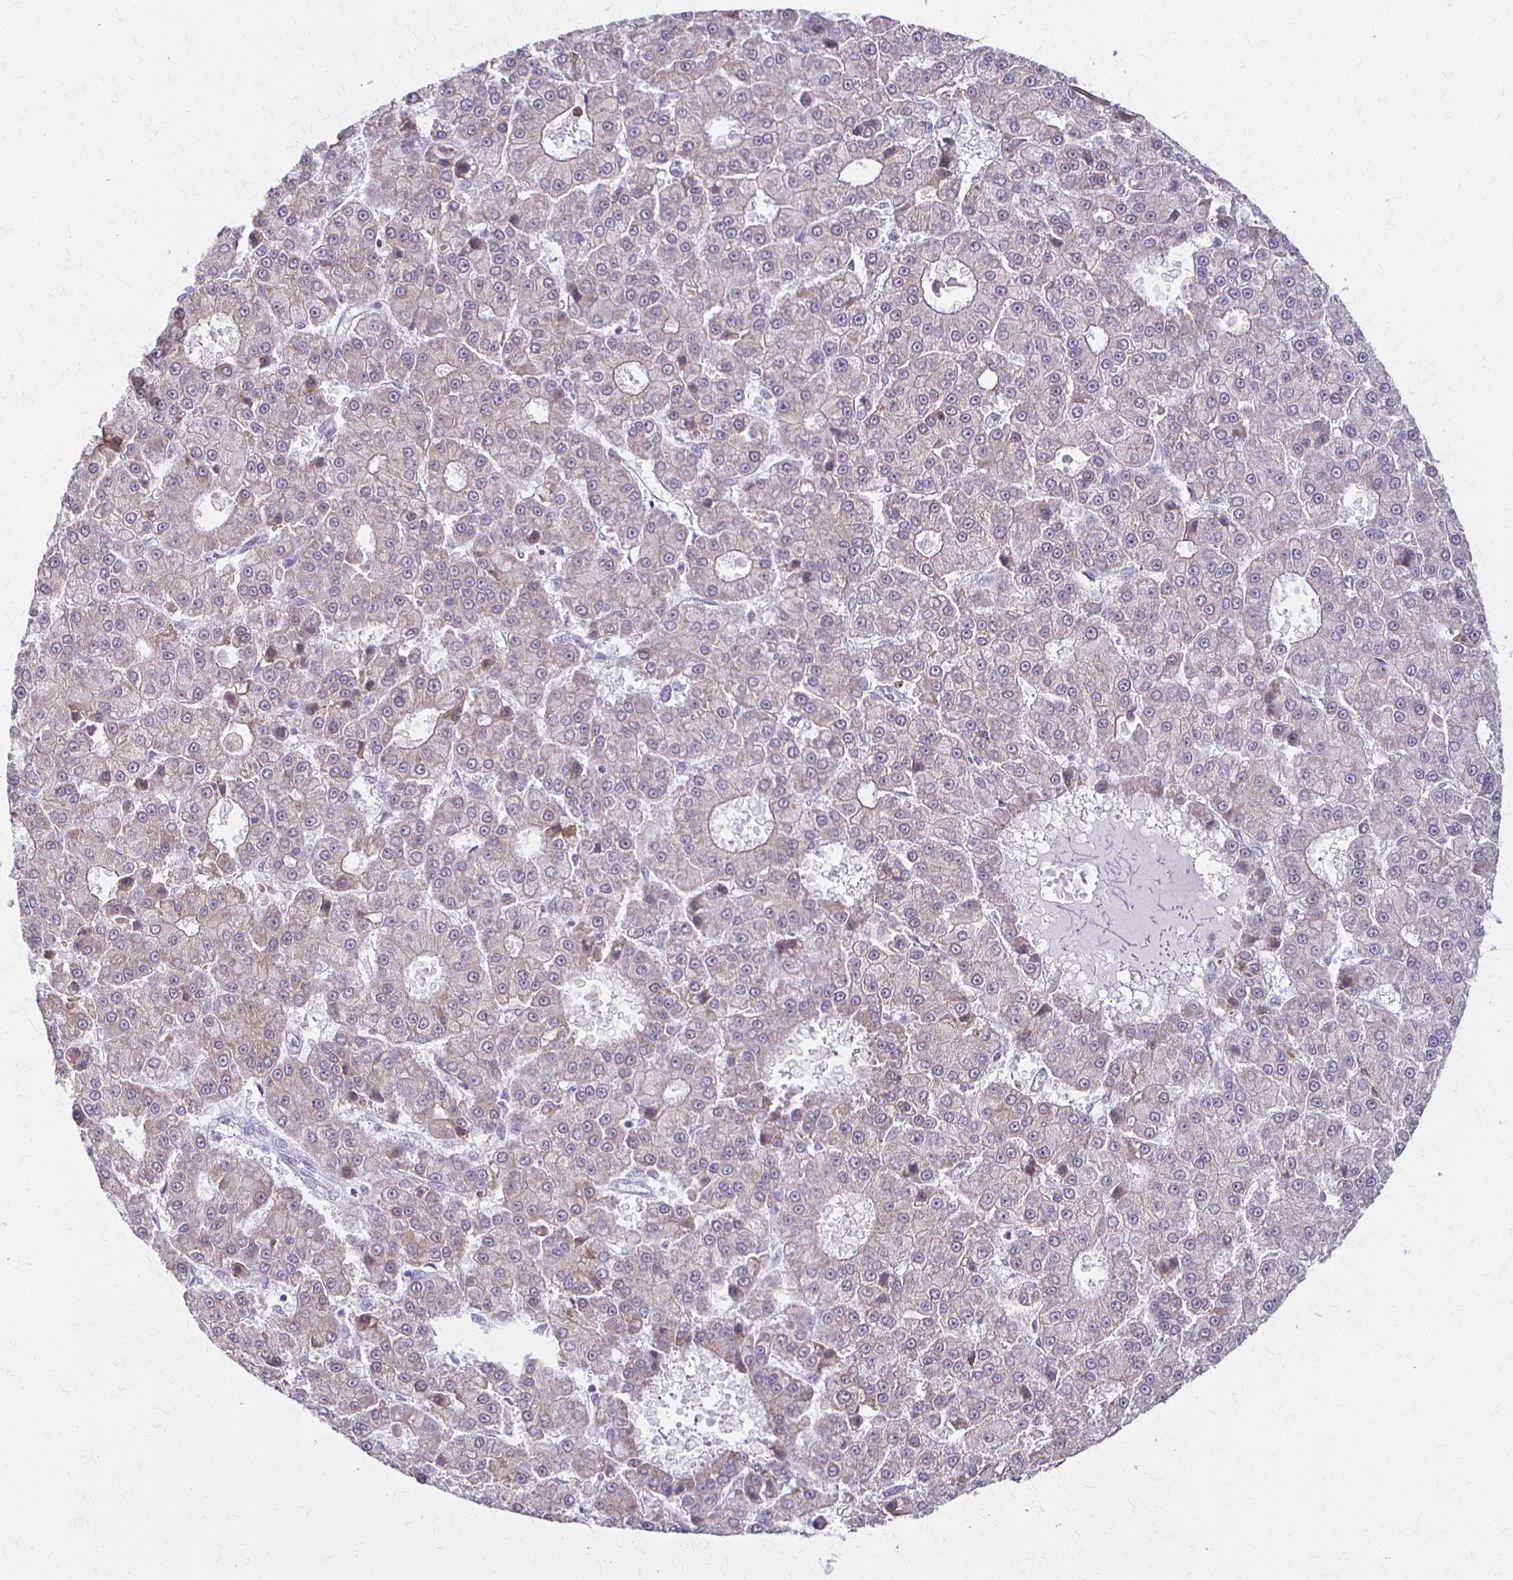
{"staining": {"intensity": "weak", "quantity": "<25%", "location": "cytoplasmic/membranous"}, "tissue": "liver cancer", "cell_type": "Tumor cells", "image_type": "cancer", "snomed": [{"axis": "morphology", "description": "Carcinoma, Hepatocellular, NOS"}, {"axis": "topography", "description": "Liver"}], "caption": "Tumor cells are negative for protein expression in human liver hepatocellular carcinoma.", "gene": "ACP5", "patient": {"sex": "male", "age": 70}}